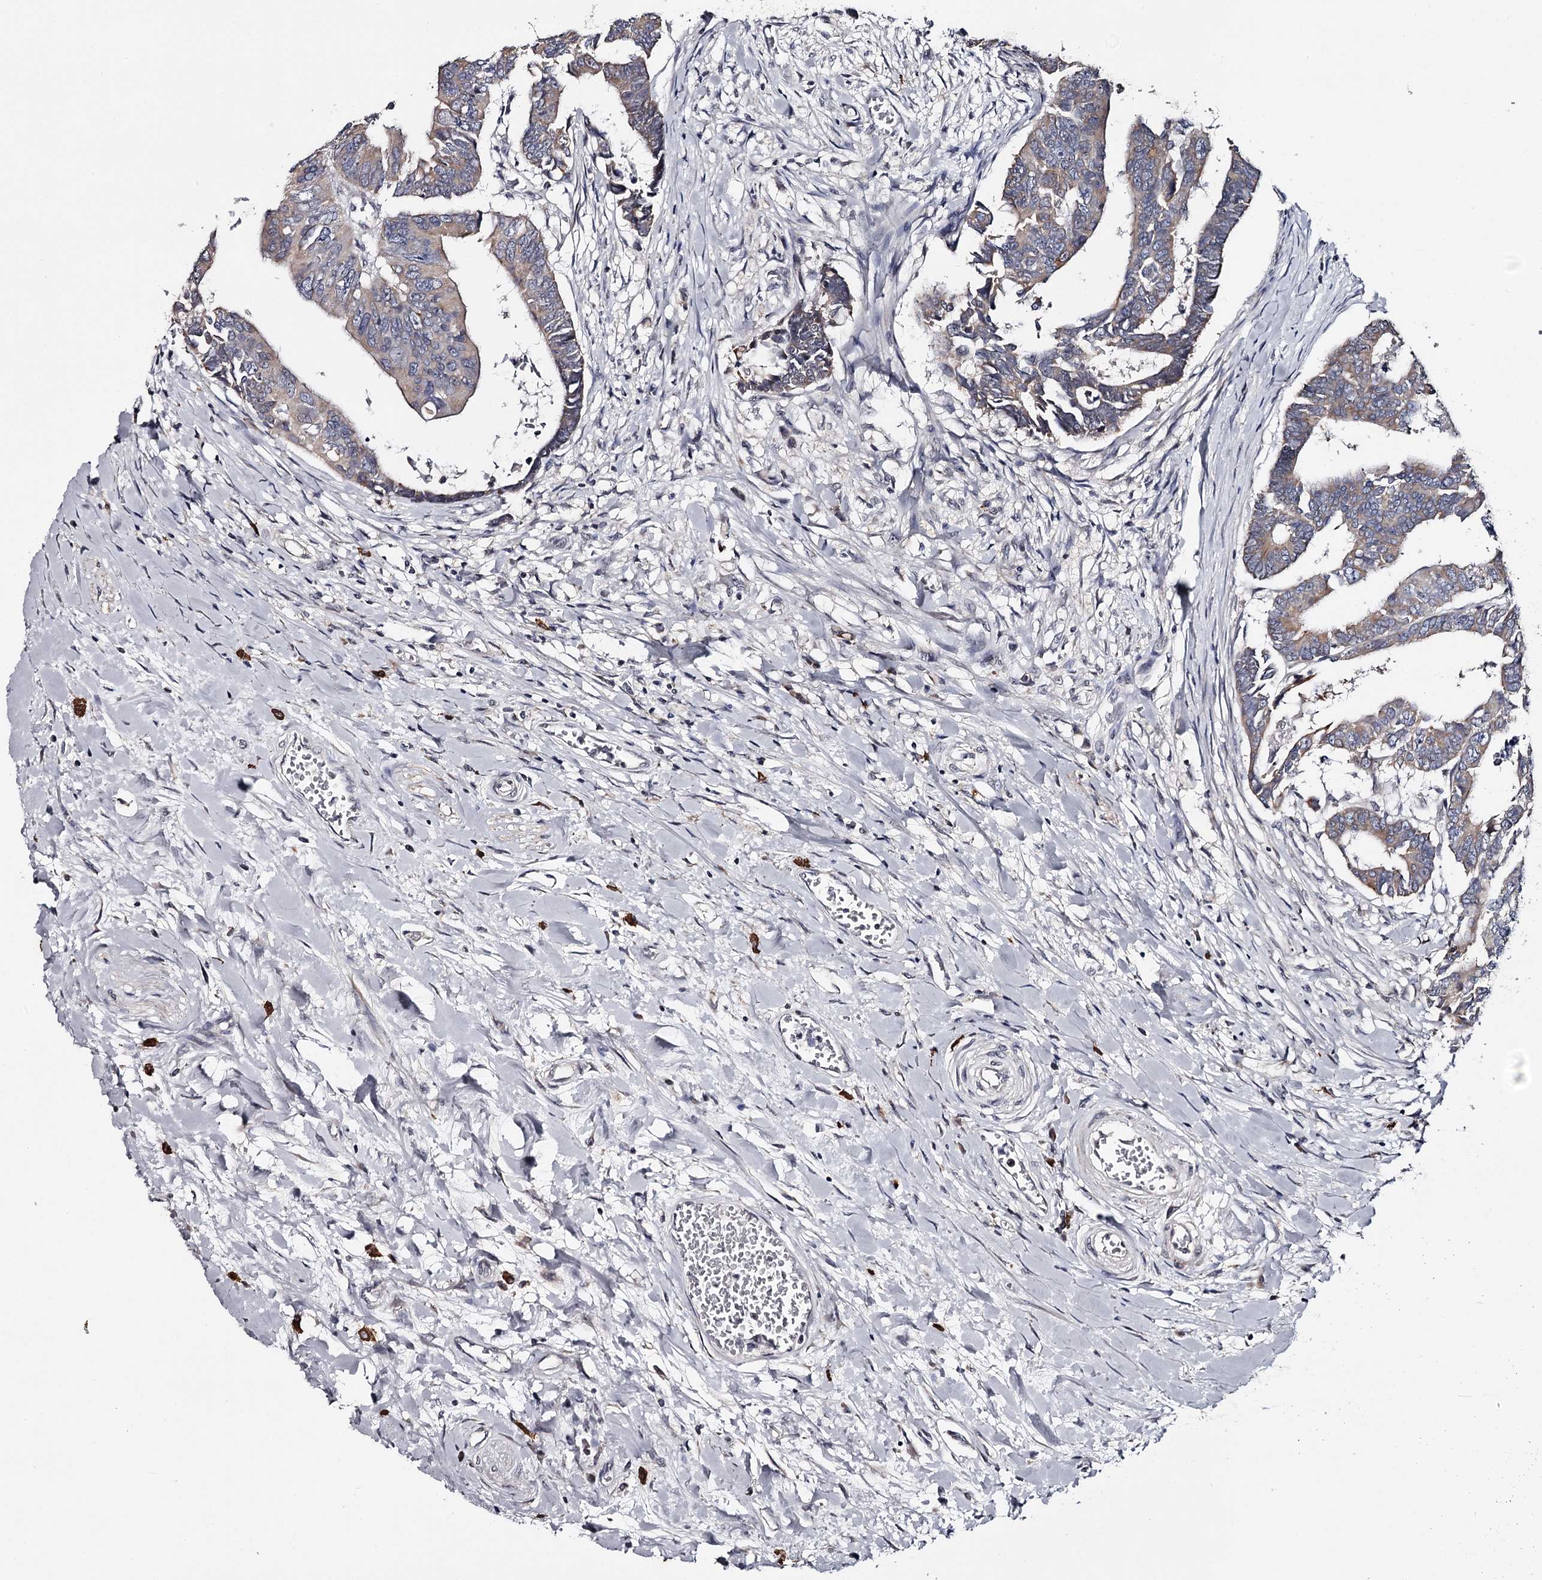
{"staining": {"intensity": "negative", "quantity": "none", "location": "none"}, "tissue": "colorectal cancer", "cell_type": "Tumor cells", "image_type": "cancer", "snomed": [{"axis": "morphology", "description": "Adenocarcinoma, NOS"}, {"axis": "topography", "description": "Rectum"}], "caption": "The micrograph displays no significant staining in tumor cells of colorectal adenocarcinoma.", "gene": "GTSF1", "patient": {"sex": "female", "age": 65}}